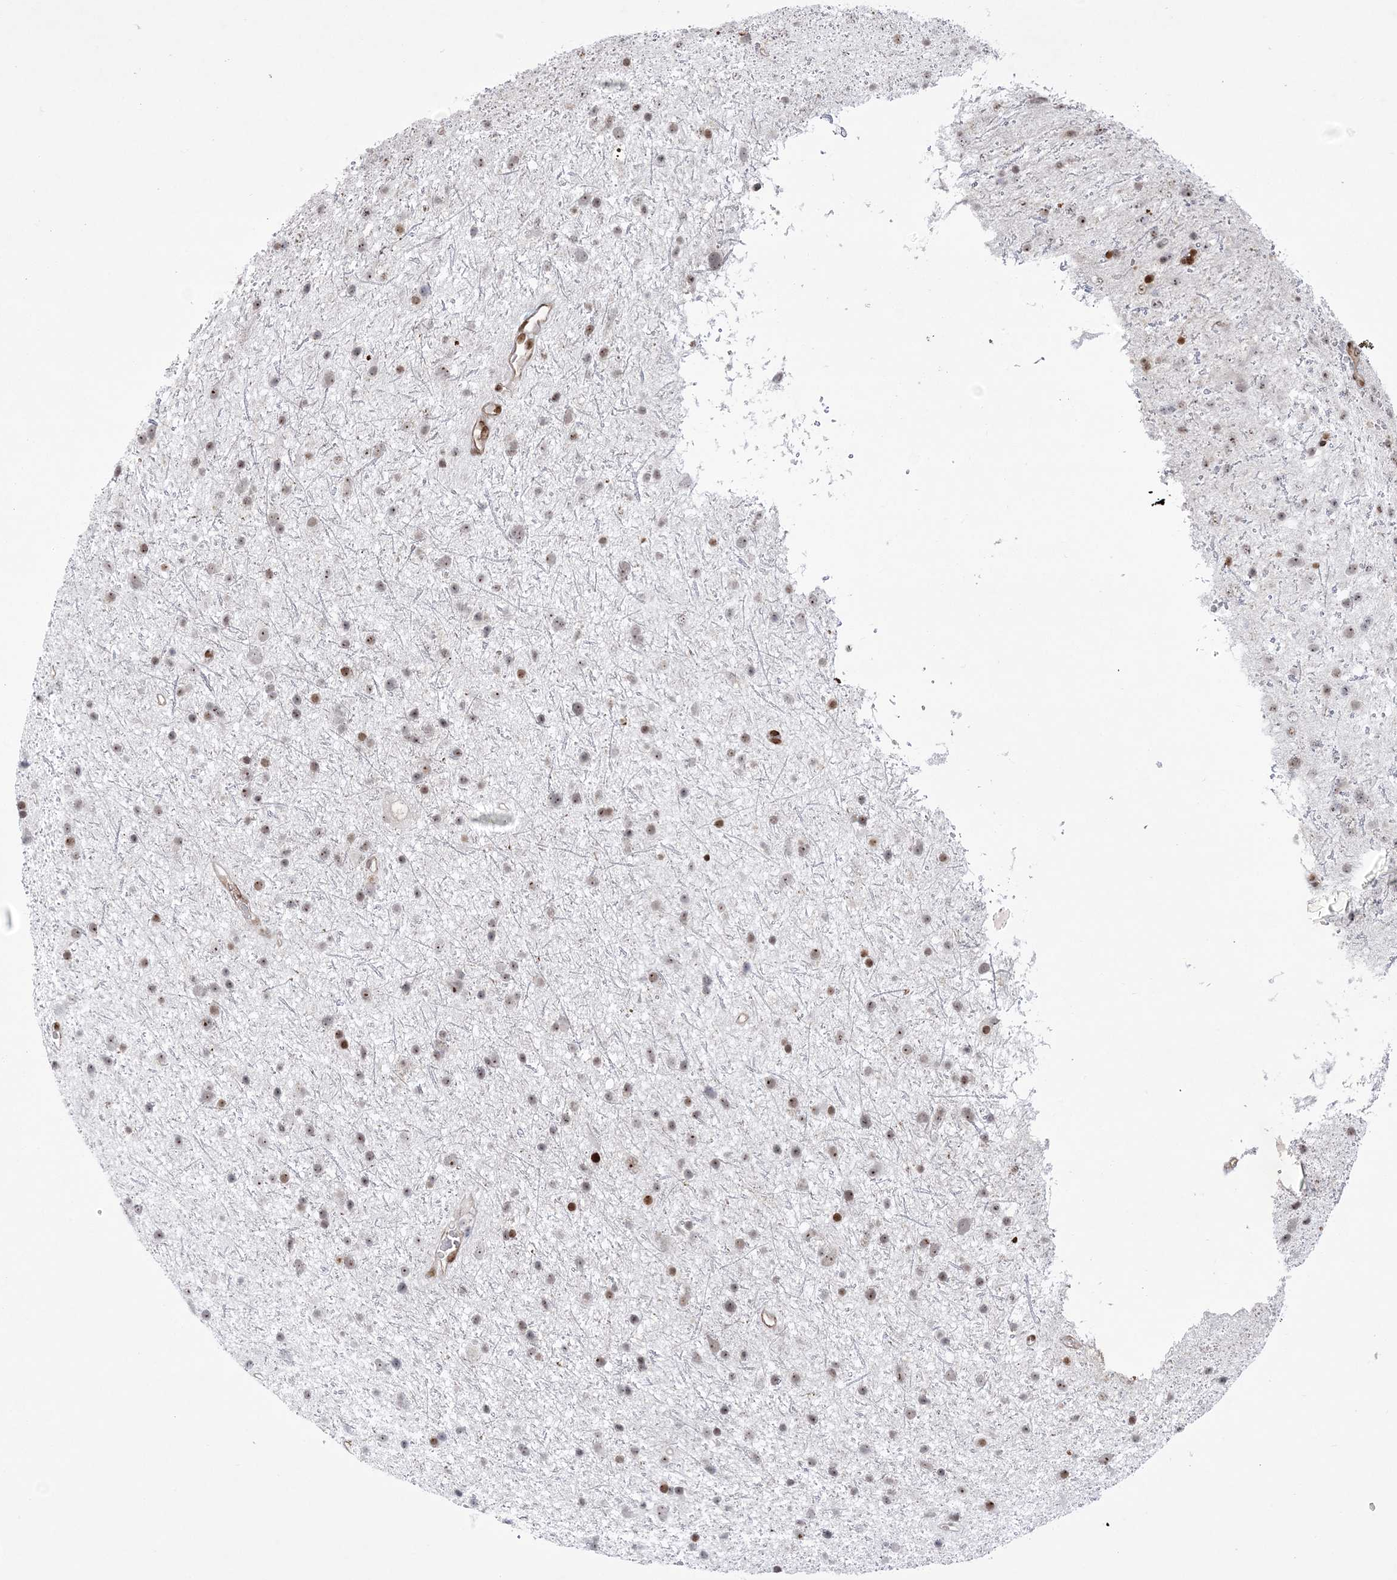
{"staining": {"intensity": "moderate", "quantity": ">75%", "location": "nuclear"}, "tissue": "glioma", "cell_type": "Tumor cells", "image_type": "cancer", "snomed": [{"axis": "morphology", "description": "Glioma, malignant, Low grade"}, {"axis": "topography", "description": "Cerebral cortex"}], "caption": "Approximately >75% of tumor cells in human low-grade glioma (malignant) reveal moderate nuclear protein staining as visualized by brown immunohistochemical staining.", "gene": "HOMEZ", "patient": {"sex": "female", "age": 39}}